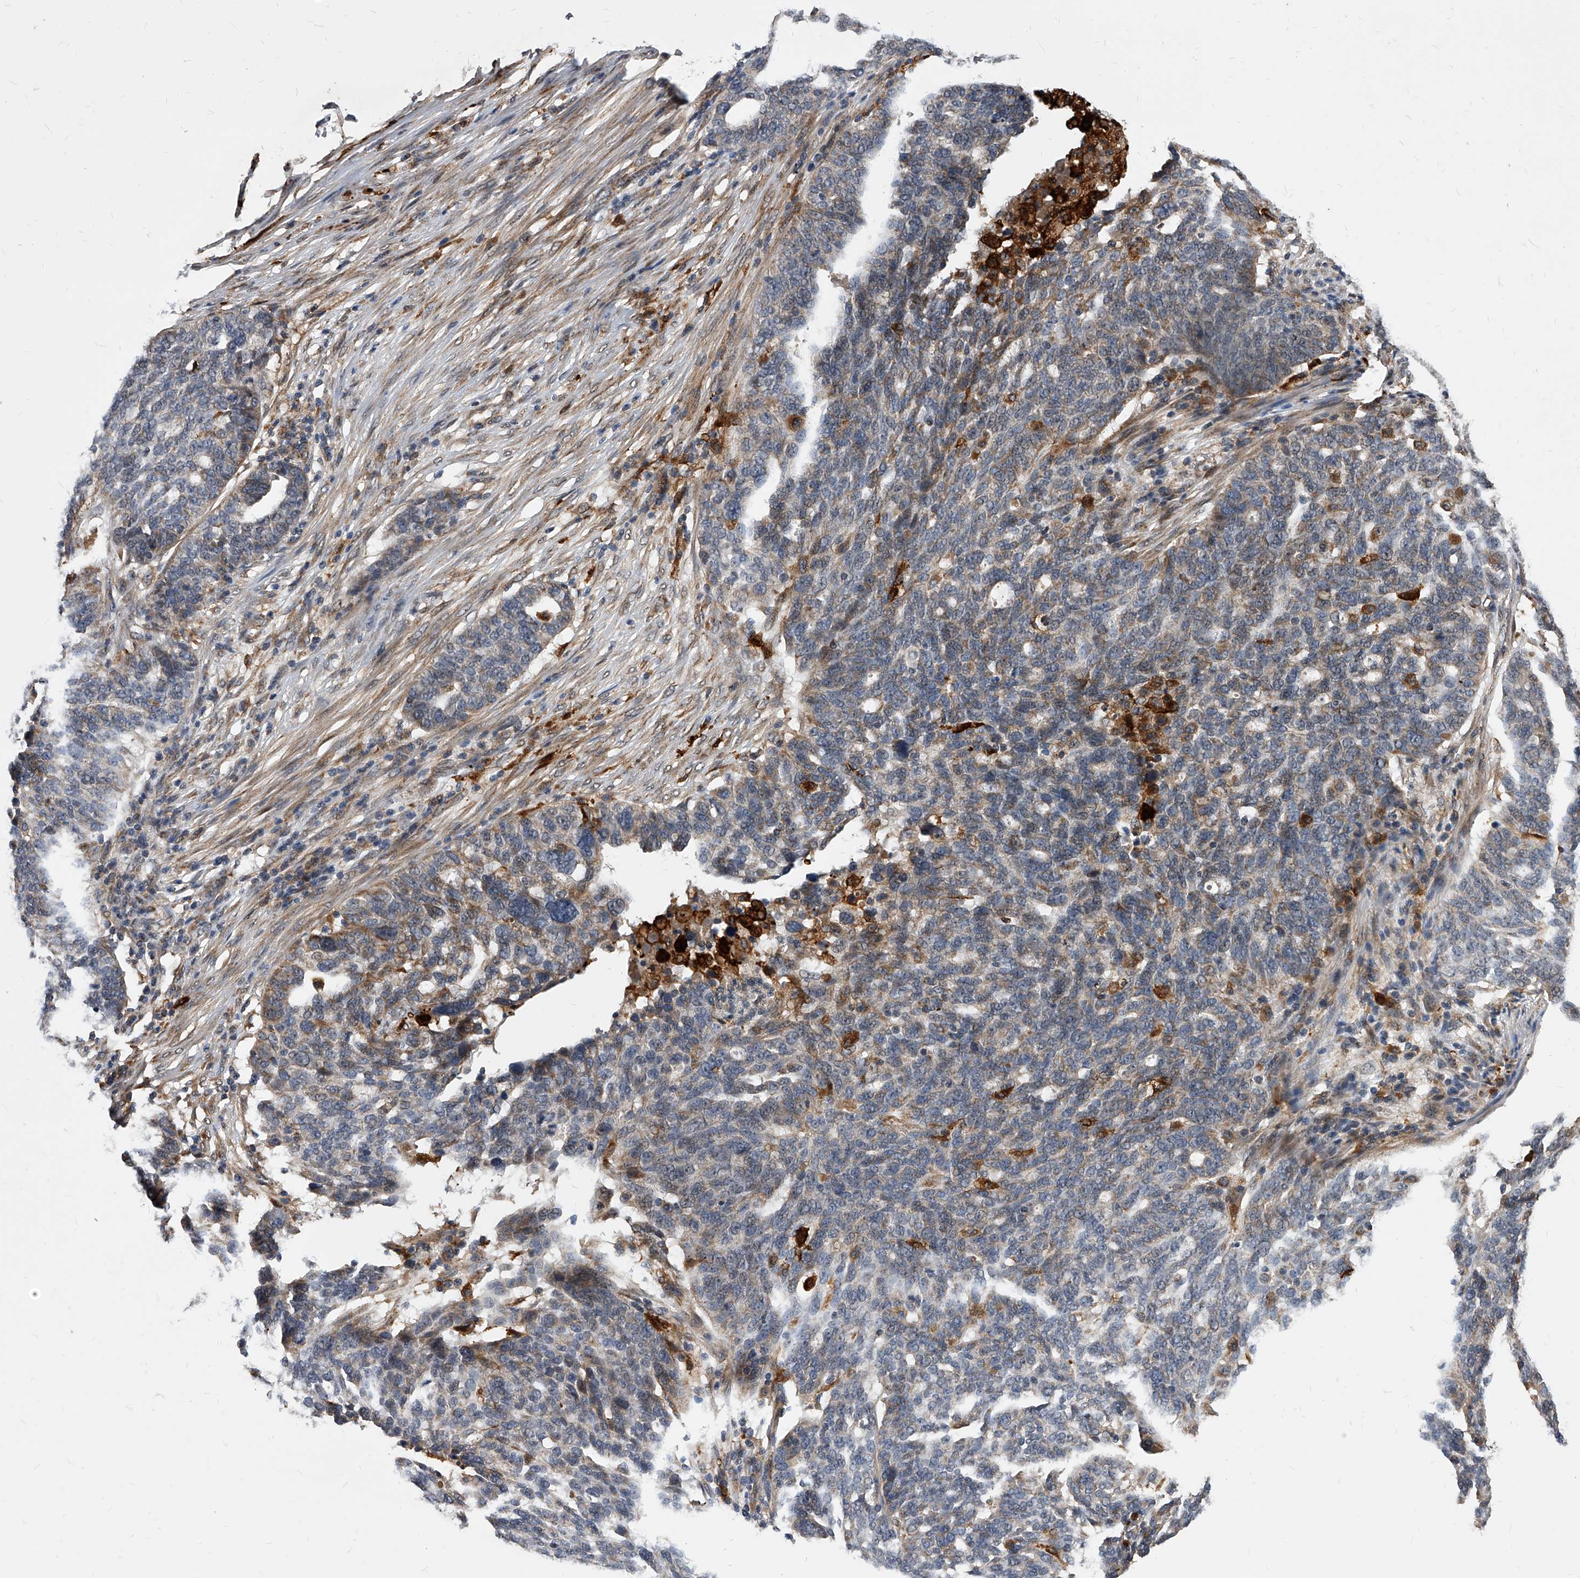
{"staining": {"intensity": "weak", "quantity": "25%-75%", "location": "cytoplasmic/membranous"}, "tissue": "ovarian cancer", "cell_type": "Tumor cells", "image_type": "cancer", "snomed": [{"axis": "morphology", "description": "Cystadenocarcinoma, serous, NOS"}, {"axis": "topography", "description": "Ovary"}], "caption": "This is a micrograph of IHC staining of ovarian cancer (serous cystadenocarcinoma), which shows weak staining in the cytoplasmic/membranous of tumor cells.", "gene": "SOBP", "patient": {"sex": "female", "age": 59}}